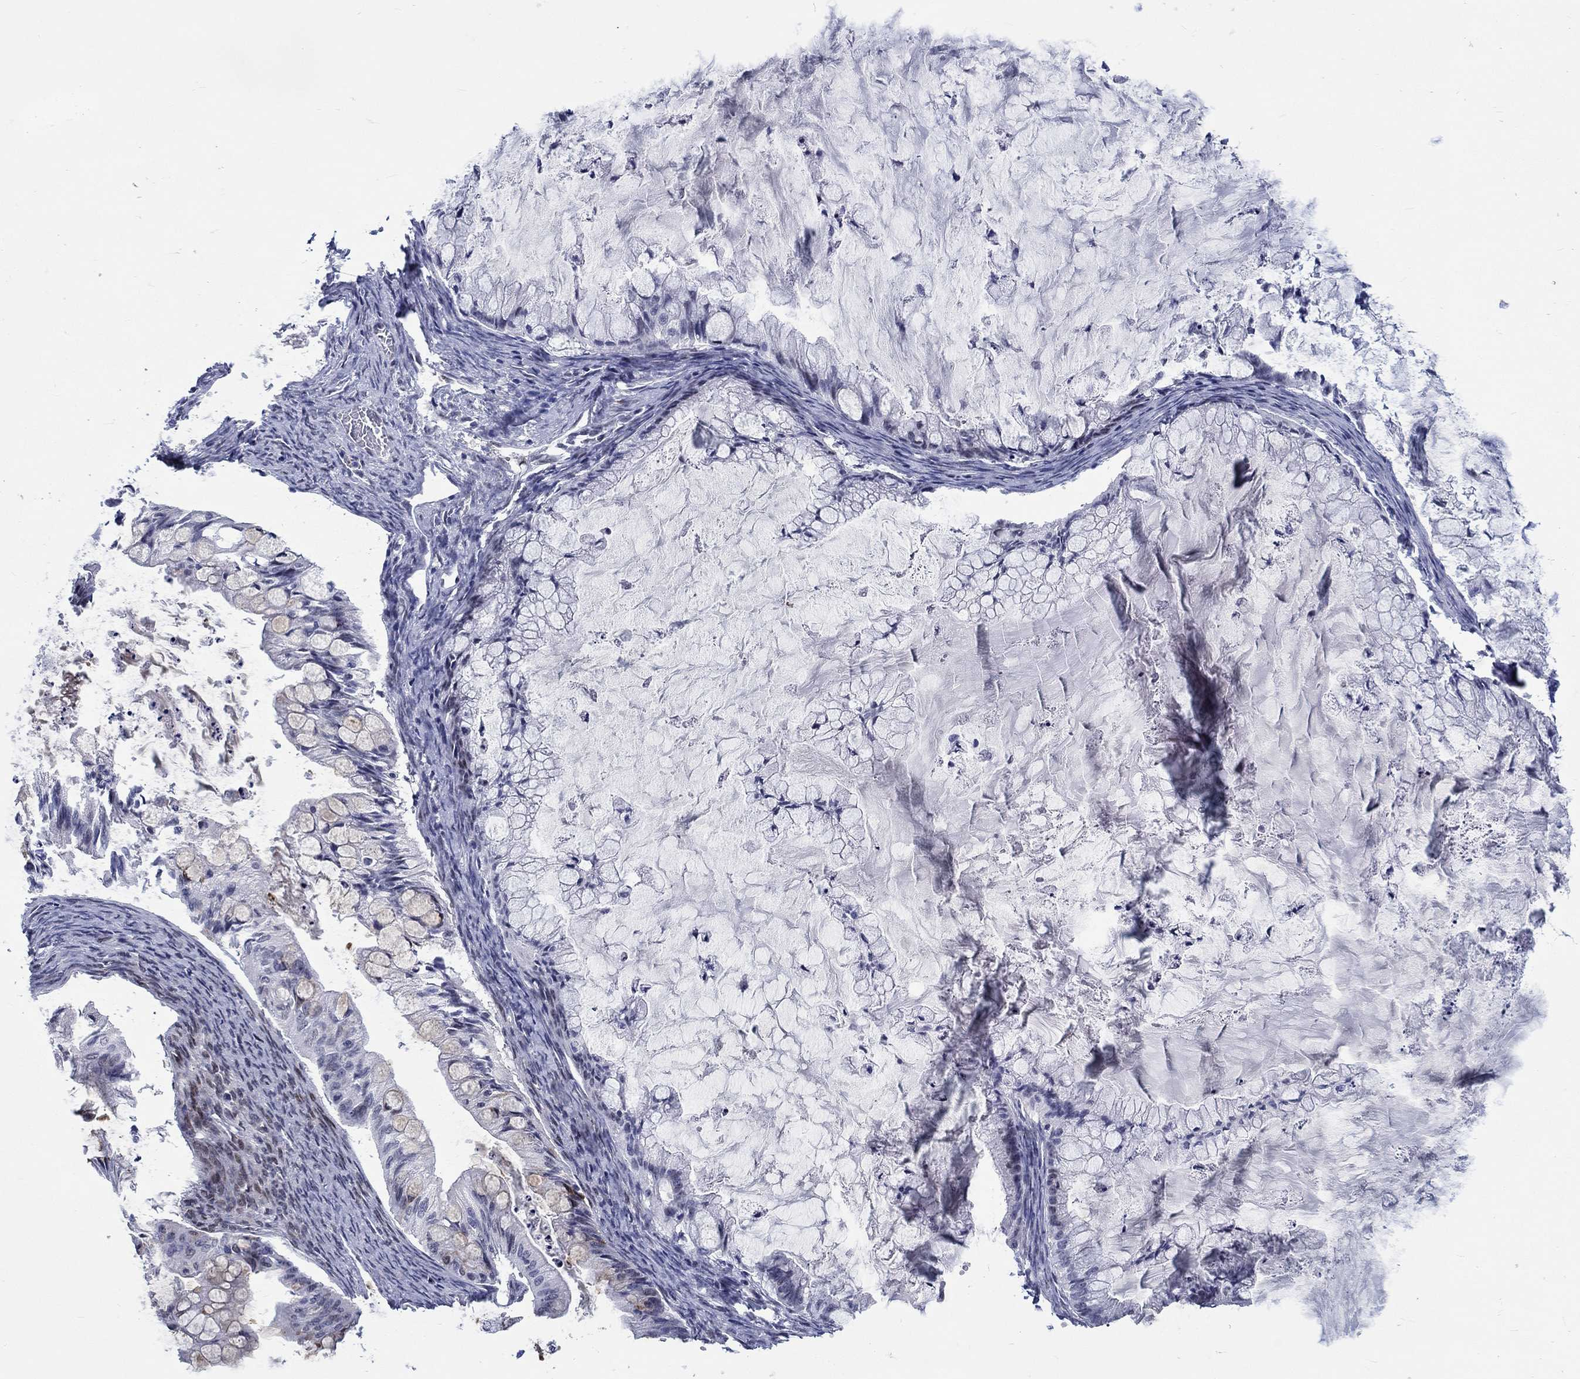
{"staining": {"intensity": "negative", "quantity": "none", "location": "none"}, "tissue": "ovarian cancer", "cell_type": "Tumor cells", "image_type": "cancer", "snomed": [{"axis": "morphology", "description": "Cystadenocarcinoma, mucinous, NOS"}, {"axis": "topography", "description": "Ovary"}], "caption": "This is an immunohistochemistry (IHC) photomicrograph of mucinous cystadenocarcinoma (ovarian). There is no positivity in tumor cells.", "gene": "GATA2", "patient": {"sex": "female", "age": 57}}